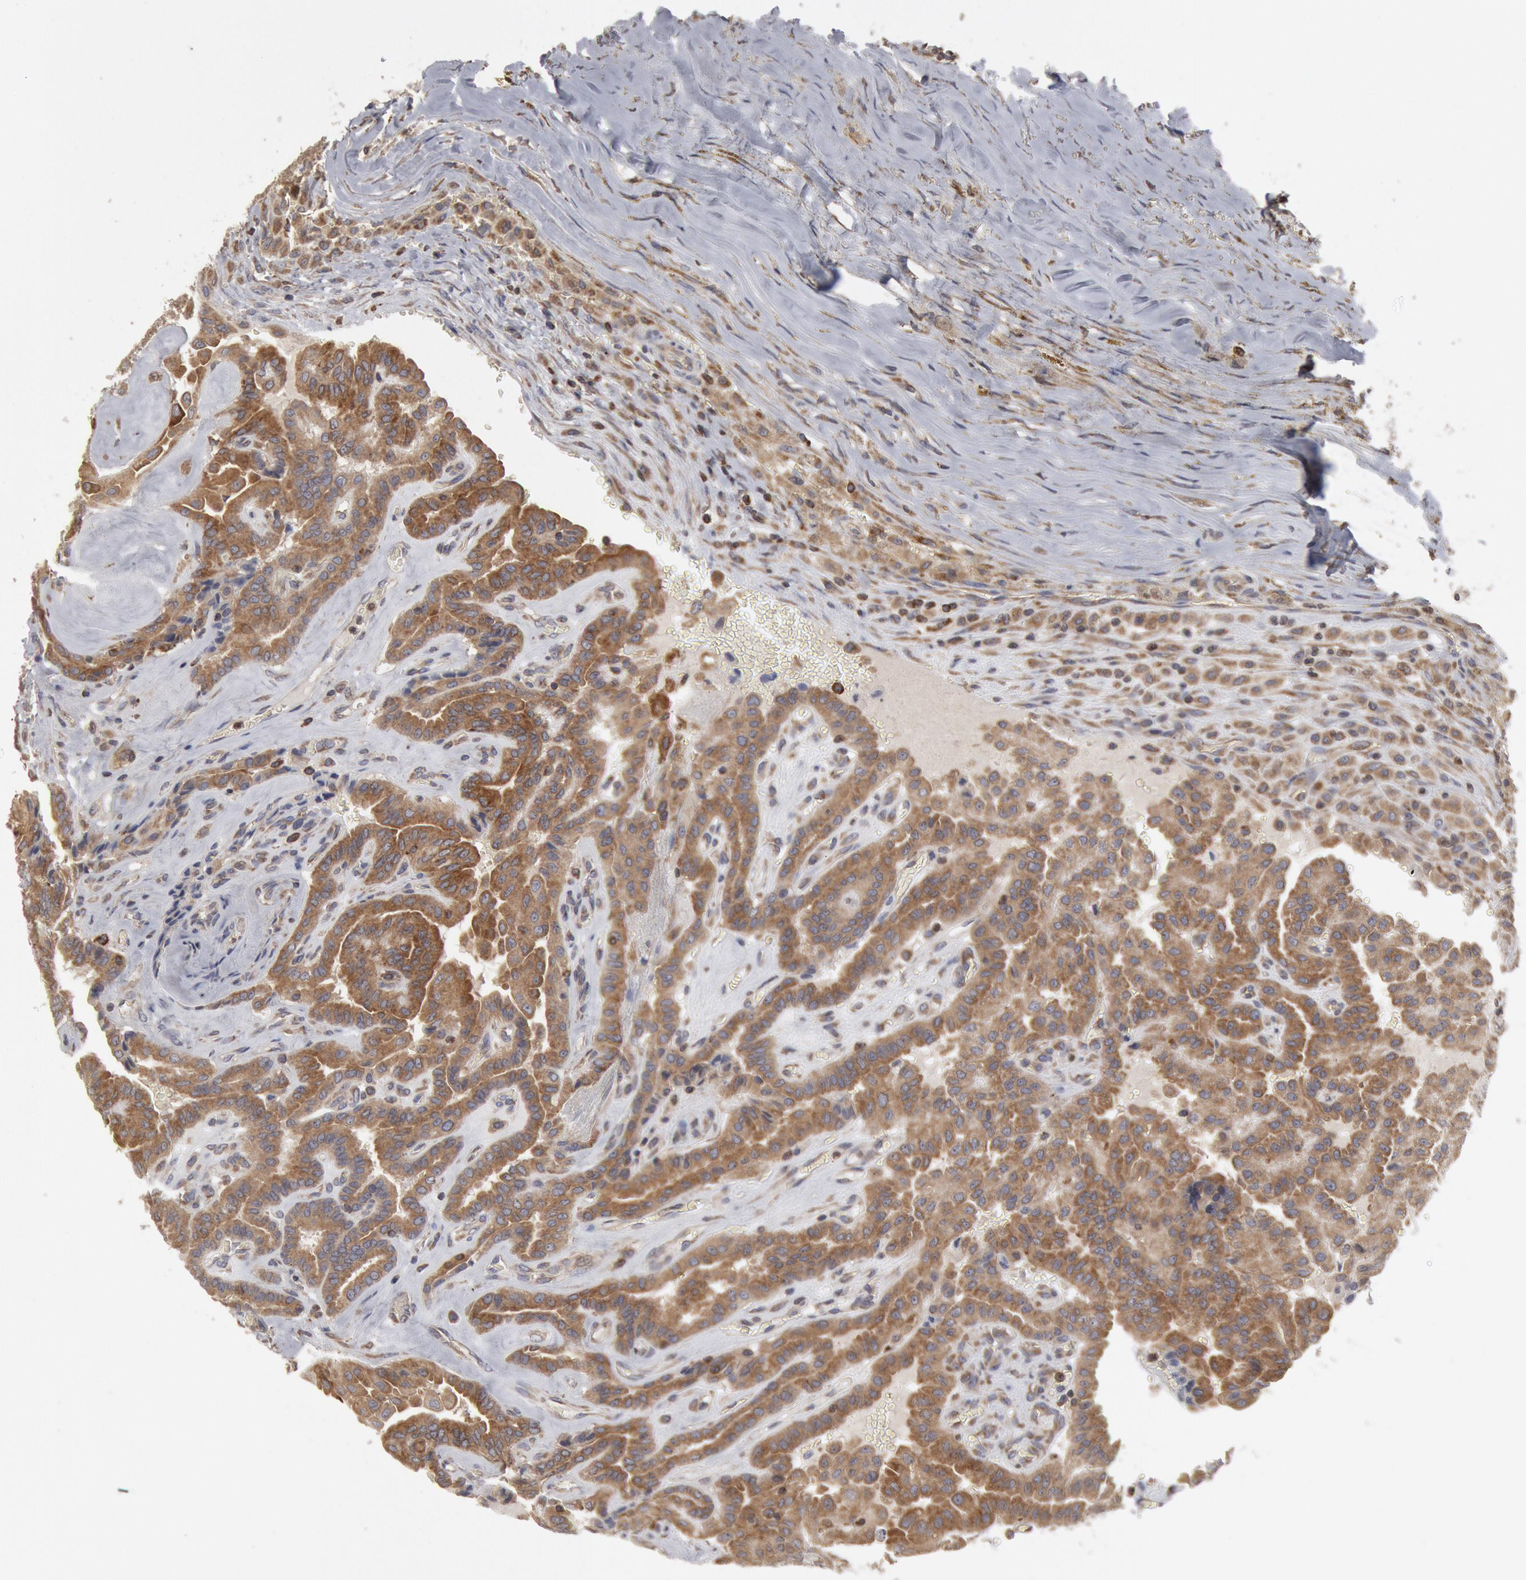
{"staining": {"intensity": "moderate", "quantity": ">75%", "location": "cytoplasmic/membranous"}, "tissue": "thyroid cancer", "cell_type": "Tumor cells", "image_type": "cancer", "snomed": [{"axis": "morphology", "description": "Papillary adenocarcinoma, NOS"}, {"axis": "topography", "description": "Thyroid gland"}], "caption": "Protein expression by immunohistochemistry exhibits moderate cytoplasmic/membranous positivity in approximately >75% of tumor cells in thyroid cancer.", "gene": "OSBPL8", "patient": {"sex": "male", "age": 87}}